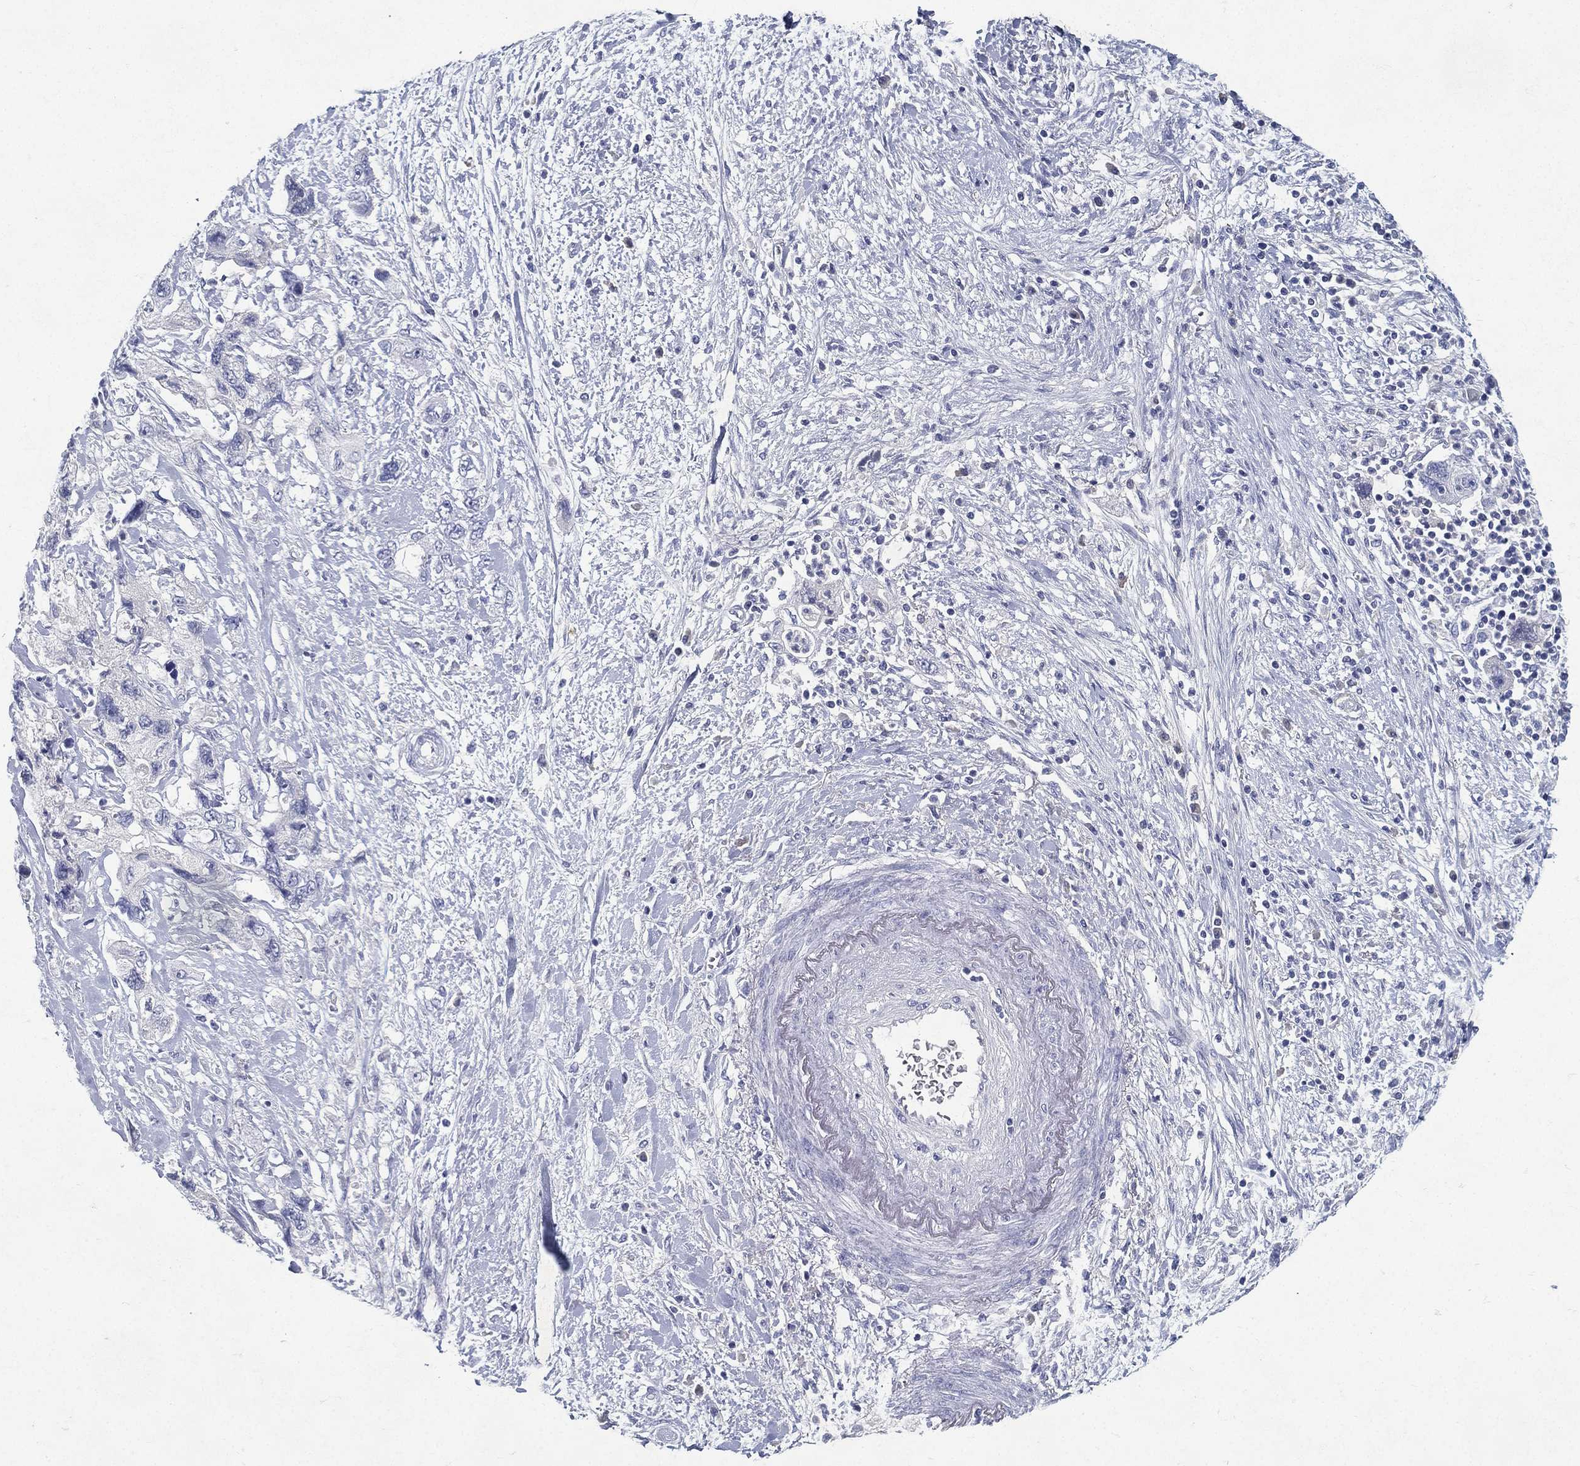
{"staining": {"intensity": "negative", "quantity": "none", "location": "none"}, "tissue": "pancreatic cancer", "cell_type": "Tumor cells", "image_type": "cancer", "snomed": [{"axis": "morphology", "description": "Adenocarcinoma, NOS"}, {"axis": "topography", "description": "Pancreas"}], "caption": "The immunohistochemistry (IHC) image has no significant positivity in tumor cells of pancreatic adenocarcinoma tissue. (Immunohistochemistry (ihc), brightfield microscopy, high magnification).", "gene": "RGS13", "patient": {"sex": "female", "age": 73}}